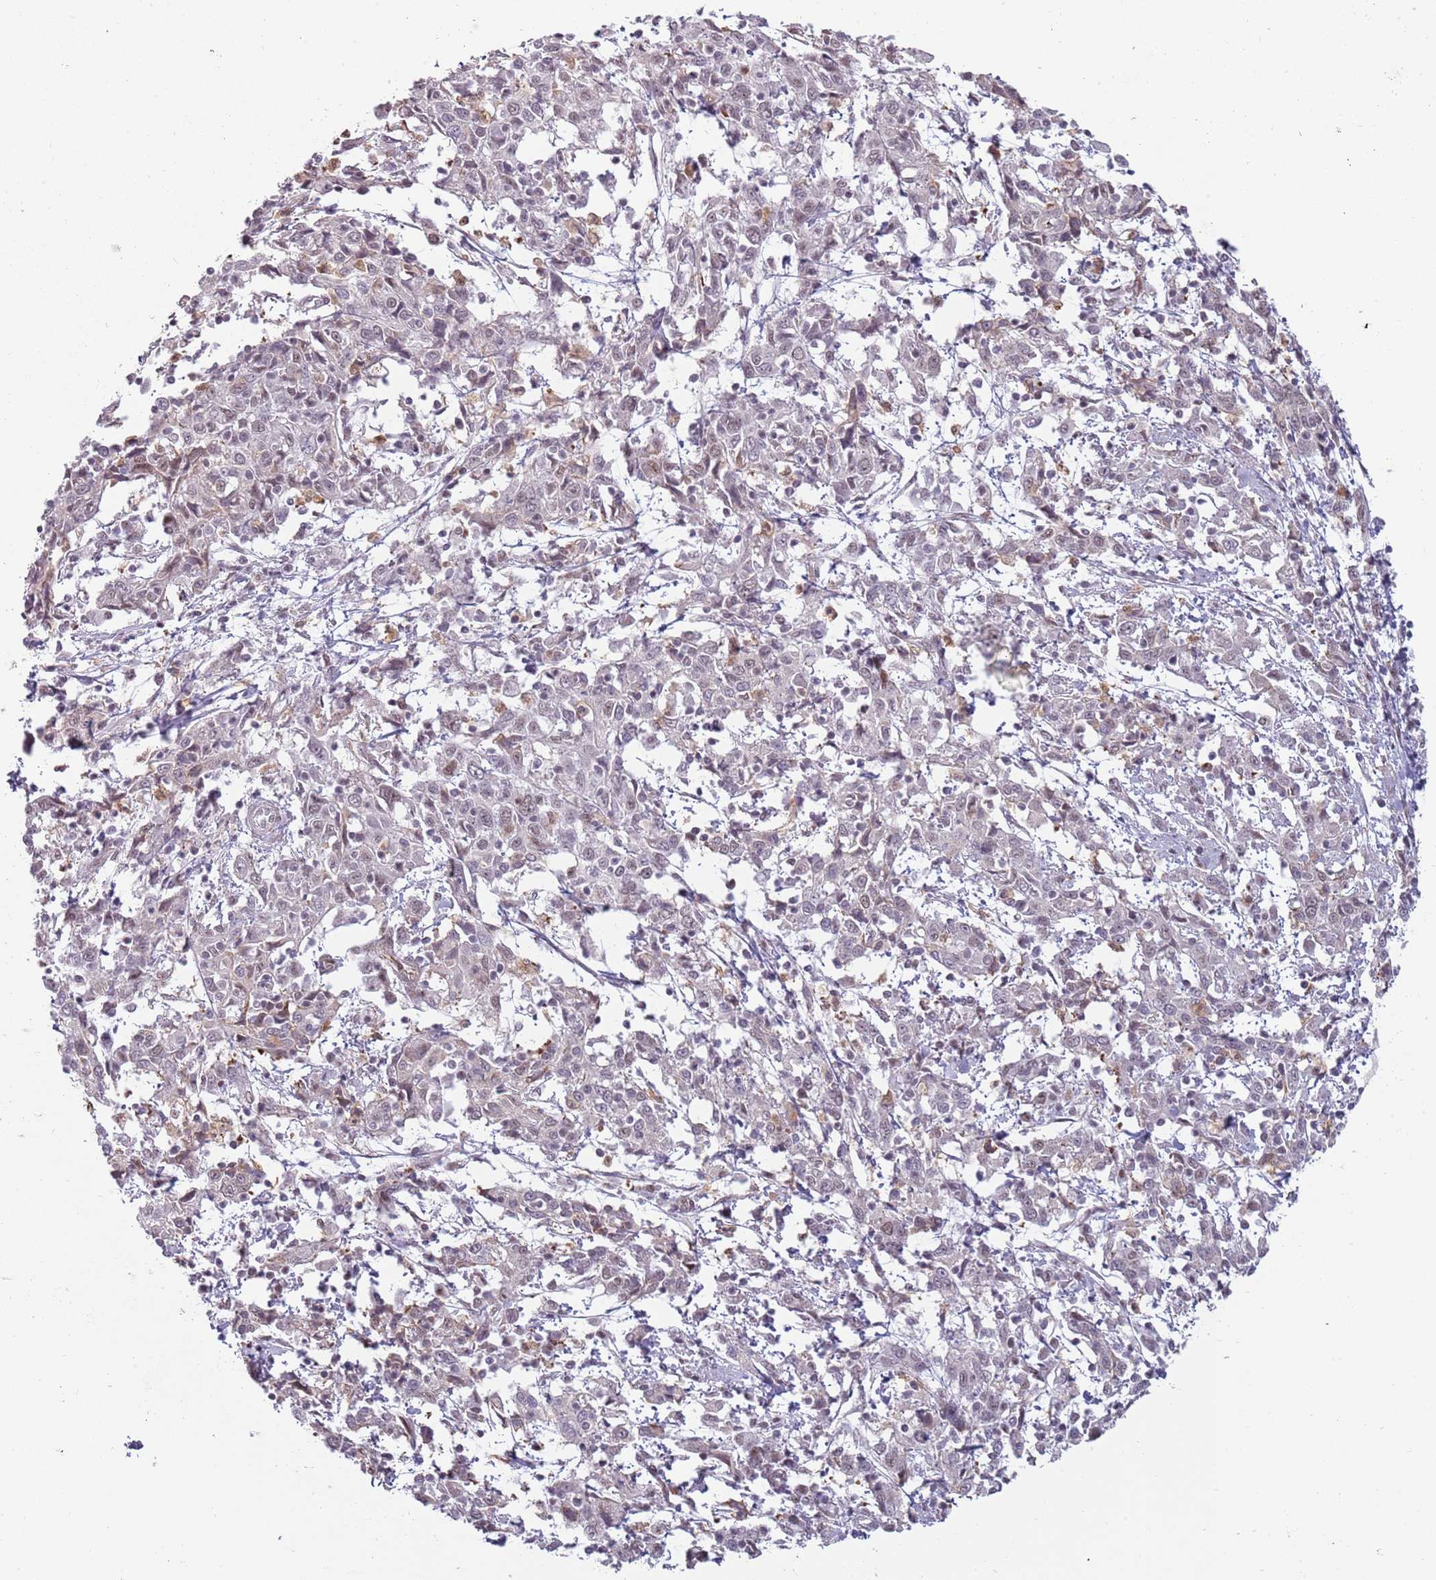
{"staining": {"intensity": "negative", "quantity": "none", "location": "none"}, "tissue": "cervical cancer", "cell_type": "Tumor cells", "image_type": "cancer", "snomed": [{"axis": "morphology", "description": "Squamous cell carcinoma, NOS"}, {"axis": "topography", "description": "Cervix"}], "caption": "Tumor cells are negative for brown protein staining in squamous cell carcinoma (cervical).", "gene": "REXO4", "patient": {"sex": "female", "age": 46}}